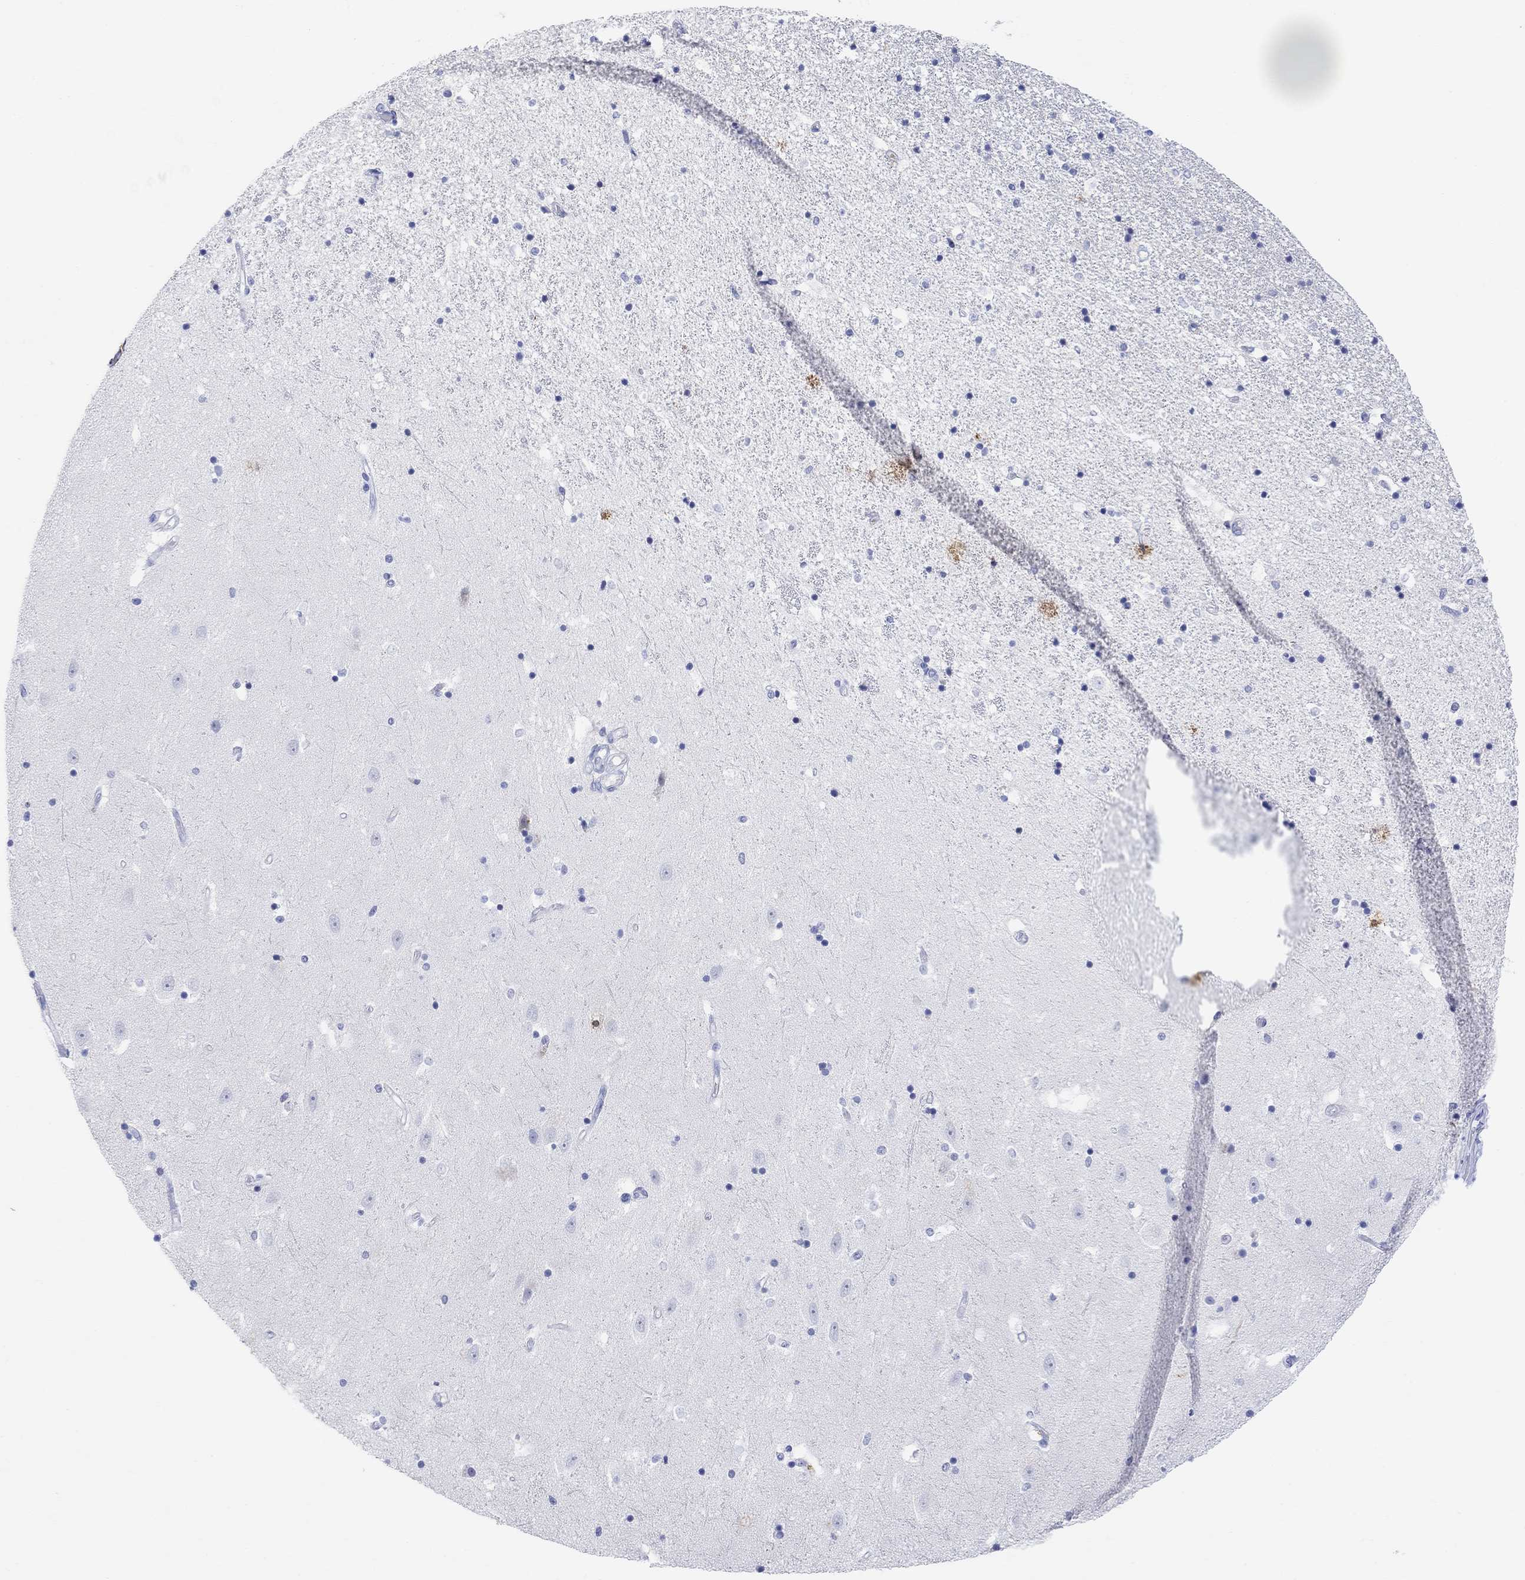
{"staining": {"intensity": "negative", "quantity": "none", "location": "none"}, "tissue": "hippocampus", "cell_type": "Glial cells", "image_type": "normal", "snomed": [{"axis": "morphology", "description": "Normal tissue, NOS"}, {"axis": "topography", "description": "Hippocampus"}], "caption": "Image shows no significant protein staining in glial cells of benign hippocampus.", "gene": "TYR", "patient": {"sex": "male", "age": 49}}